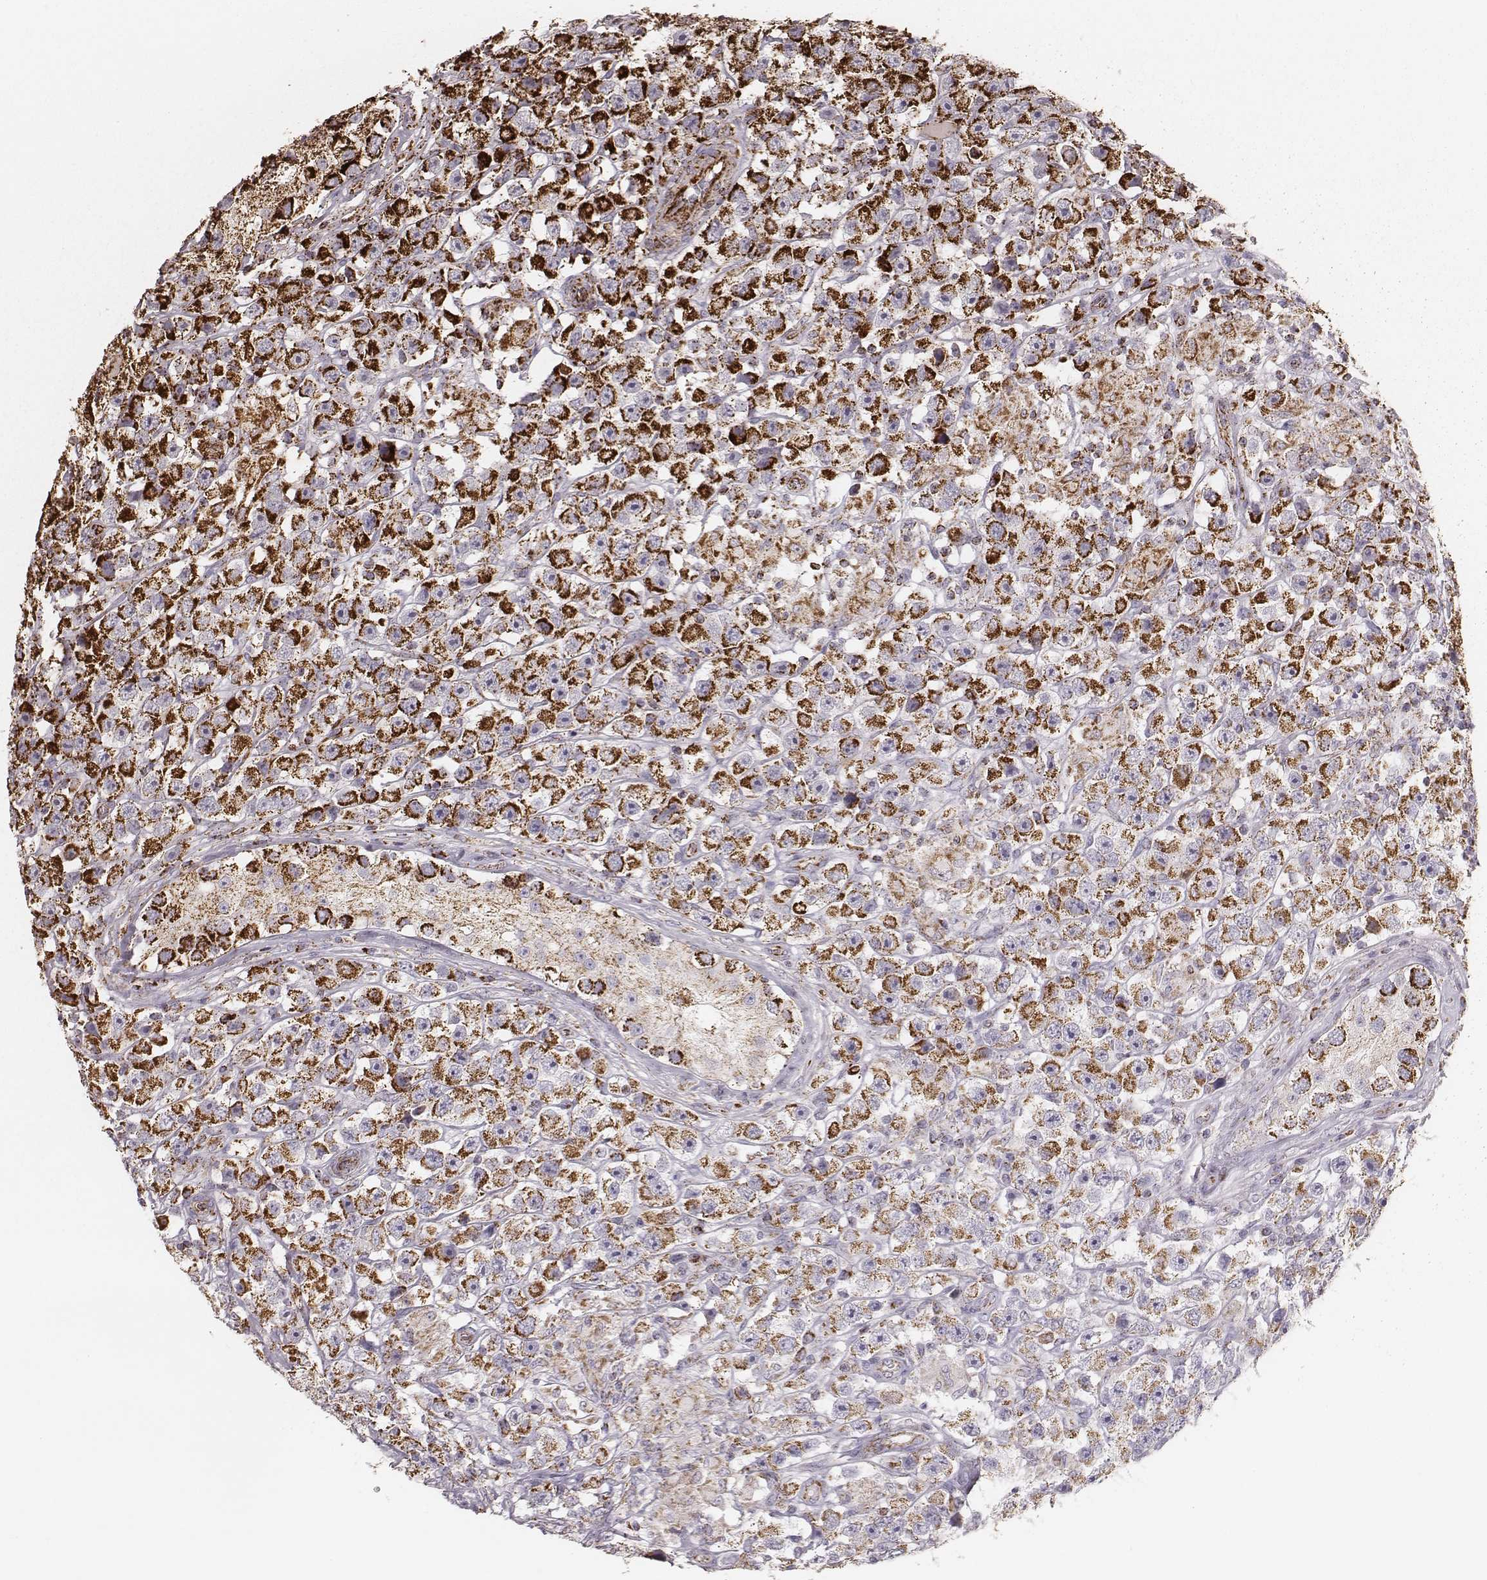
{"staining": {"intensity": "strong", "quantity": ">75%", "location": "cytoplasmic/membranous"}, "tissue": "testis cancer", "cell_type": "Tumor cells", "image_type": "cancer", "snomed": [{"axis": "morphology", "description": "Seminoma, NOS"}, {"axis": "topography", "description": "Testis"}], "caption": "Immunohistochemistry (IHC) micrograph of testis cancer (seminoma) stained for a protein (brown), which shows high levels of strong cytoplasmic/membranous positivity in about >75% of tumor cells.", "gene": "TUFM", "patient": {"sex": "male", "age": 45}}